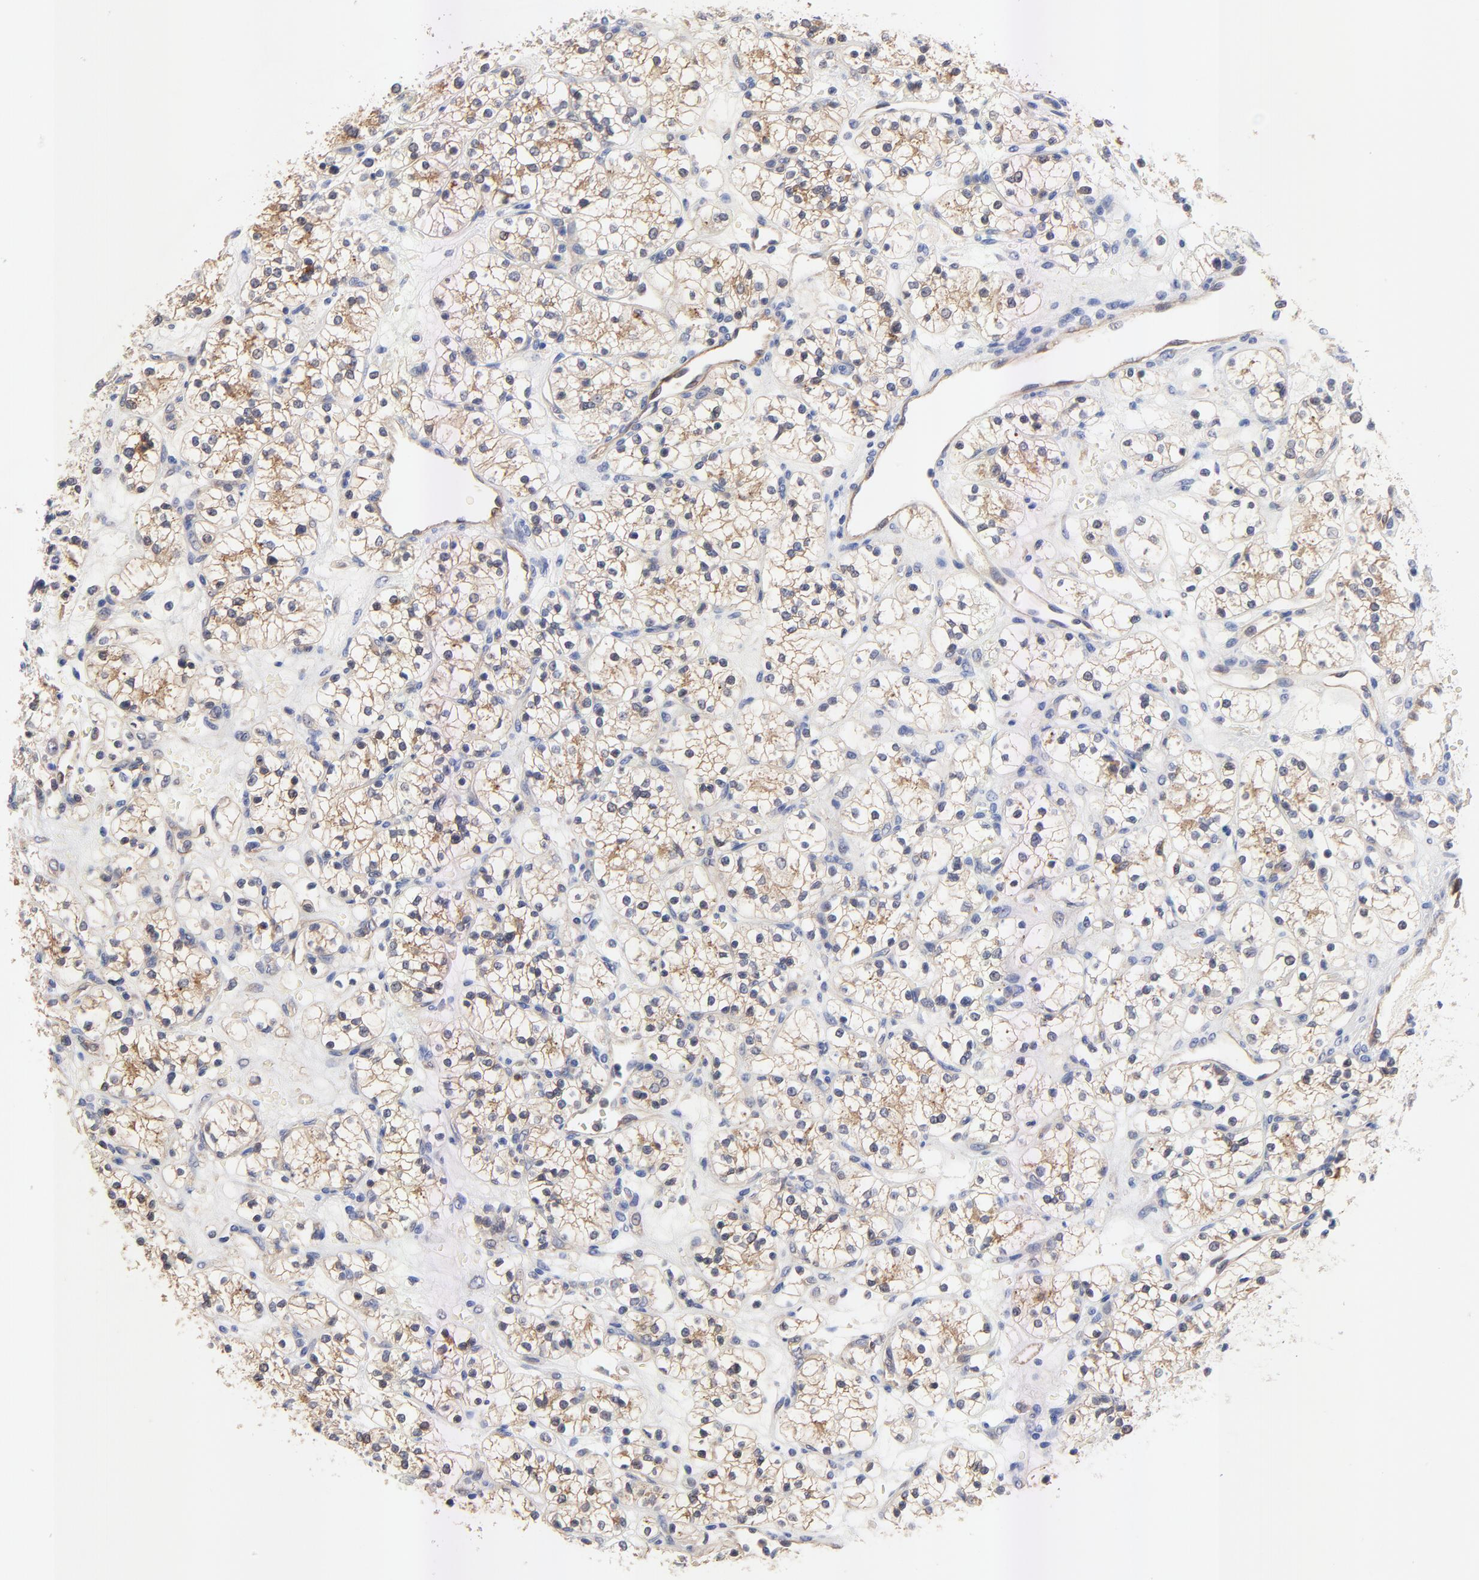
{"staining": {"intensity": "weak", "quantity": "25%-75%", "location": "cytoplasmic/membranous"}, "tissue": "renal cancer", "cell_type": "Tumor cells", "image_type": "cancer", "snomed": [{"axis": "morphology", "description": "Adenocarcinoma, NOS"}, {"axis": "topography", "description": "Kidney"}], "caption": "Immunohistochemistry (IHC) of renal adenocarcinoma exhibits low levels of weak cytoplasmic/membranous positivity in about 25%-75% of tumor cells. The staining was performed using DAB, with brown indicating positive protein expression. Nuclei are stained blue with hematoxylin.", "gene": "FBXL2", "patient": {"sex": "female", "age": 60}}